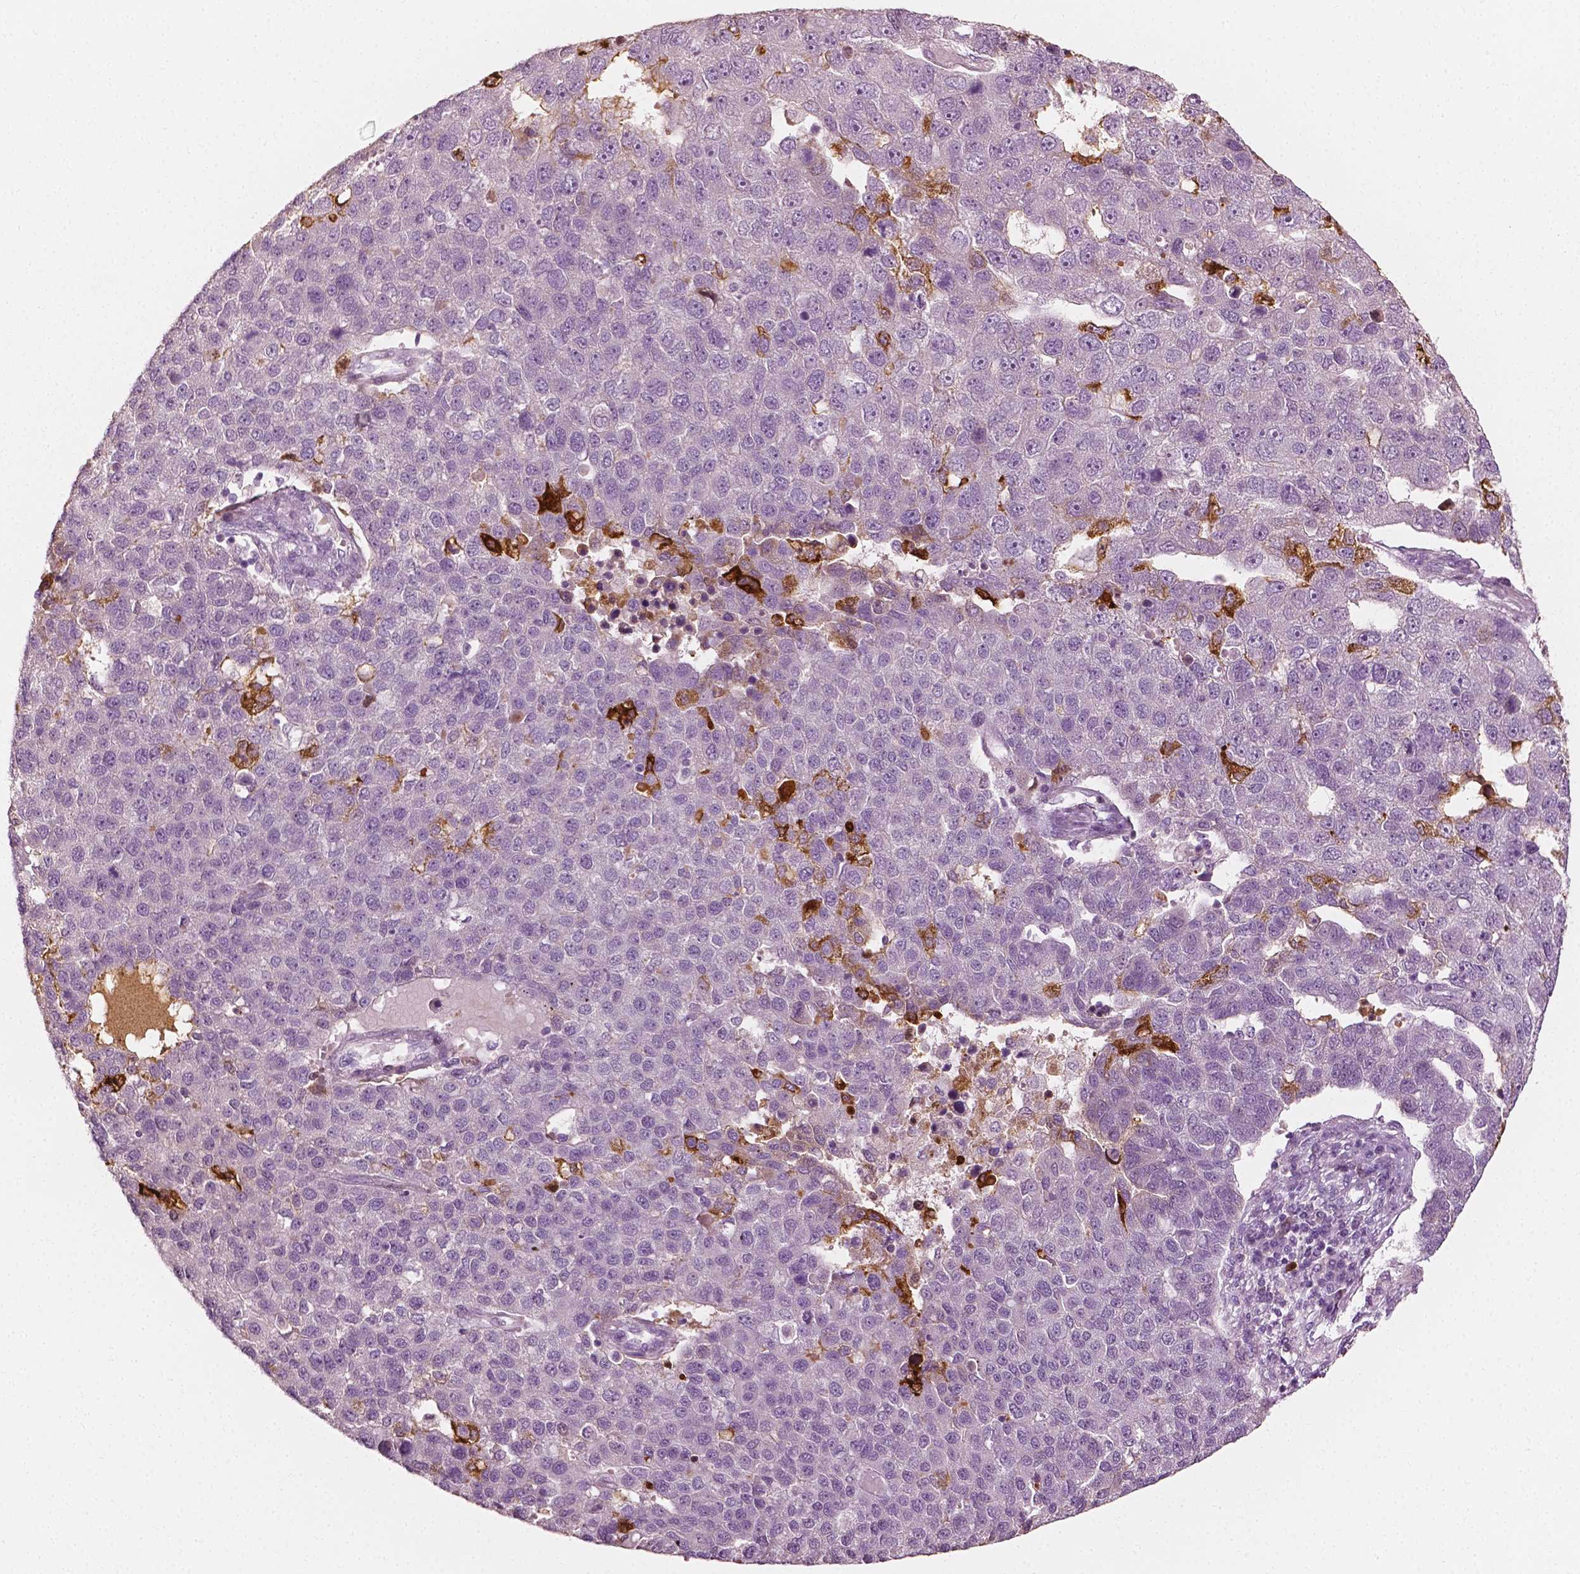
{"staining": {"intensity": "negative", "quantity": "none", "location": "none"}, "tissue": "pancreatic cancer", "cell_type": "Tumor cells", "image_type": "cancer", "snomed": [{"axis": "morphology", "description": "Adenocarcinoma, NOS"}, {"axis": "topography", "description": "Pancreas"}], "caption": "Histopathology image shows no significant protein expression in tumor cells of pancreatic adenocarcinoma.", "gene": "APOA4", "patient": {"sex": "female", "age": 61}}